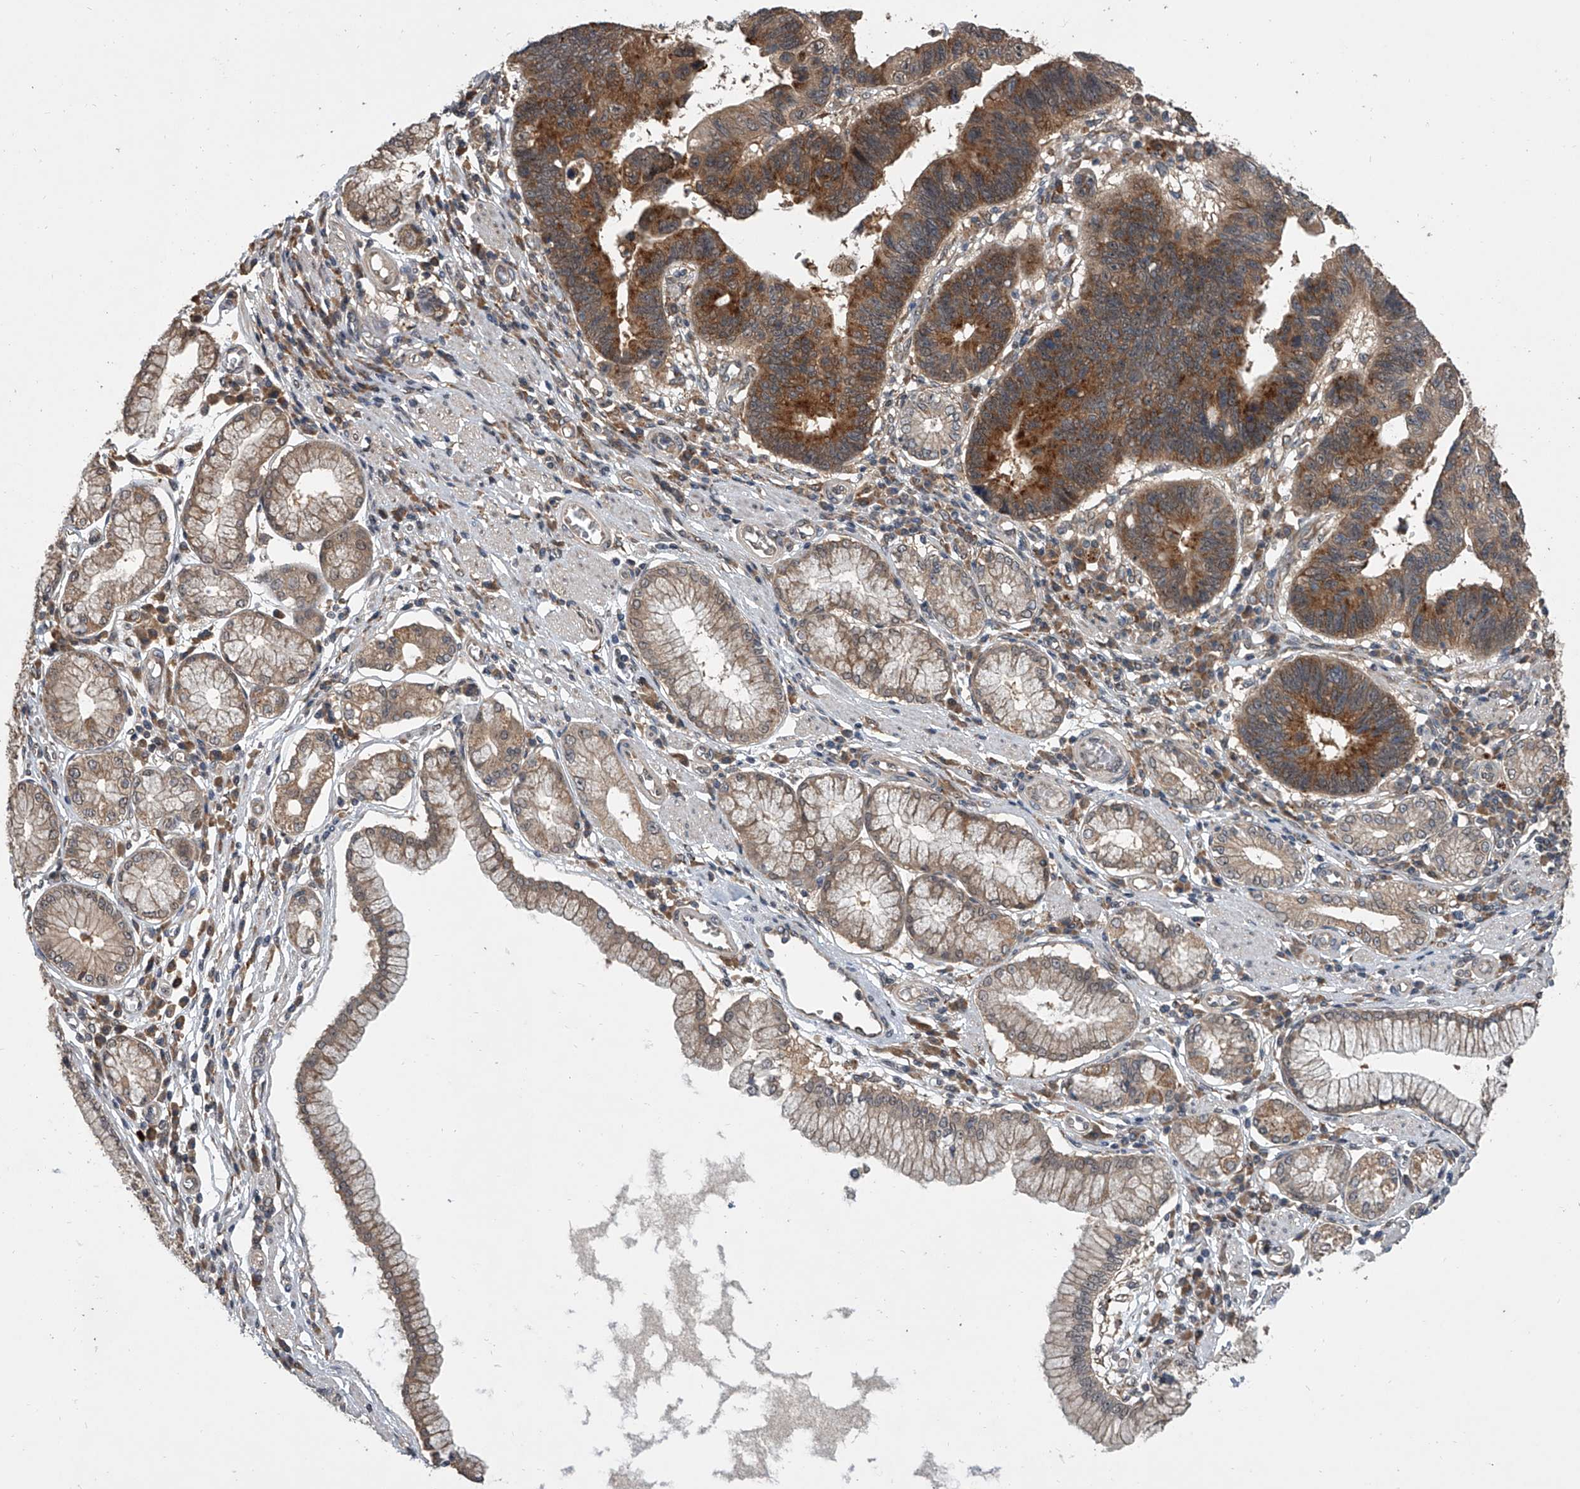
{"staining": {"intensity": "strong", "quantity": "25%-75%", "location": "cytoplasmic/membranous"}, "tissue": "stomach cancer", "cell_type": "Tumor cells", "image_type": "cancer", "snomed": [{"axis": "morphology", "description": "Adenocarcinoma, NOS"}, {"axis": "topography", "description": "Stomach"}], "caption": "About 25%-75% of tumor cells in stomach cancer exhibit strong cytoplasmic/membranous protein expression as visualized by brown immunohistochemical staining.", "gene": "GEMIN8", "patient": {"sex": "male", "age": 59}}